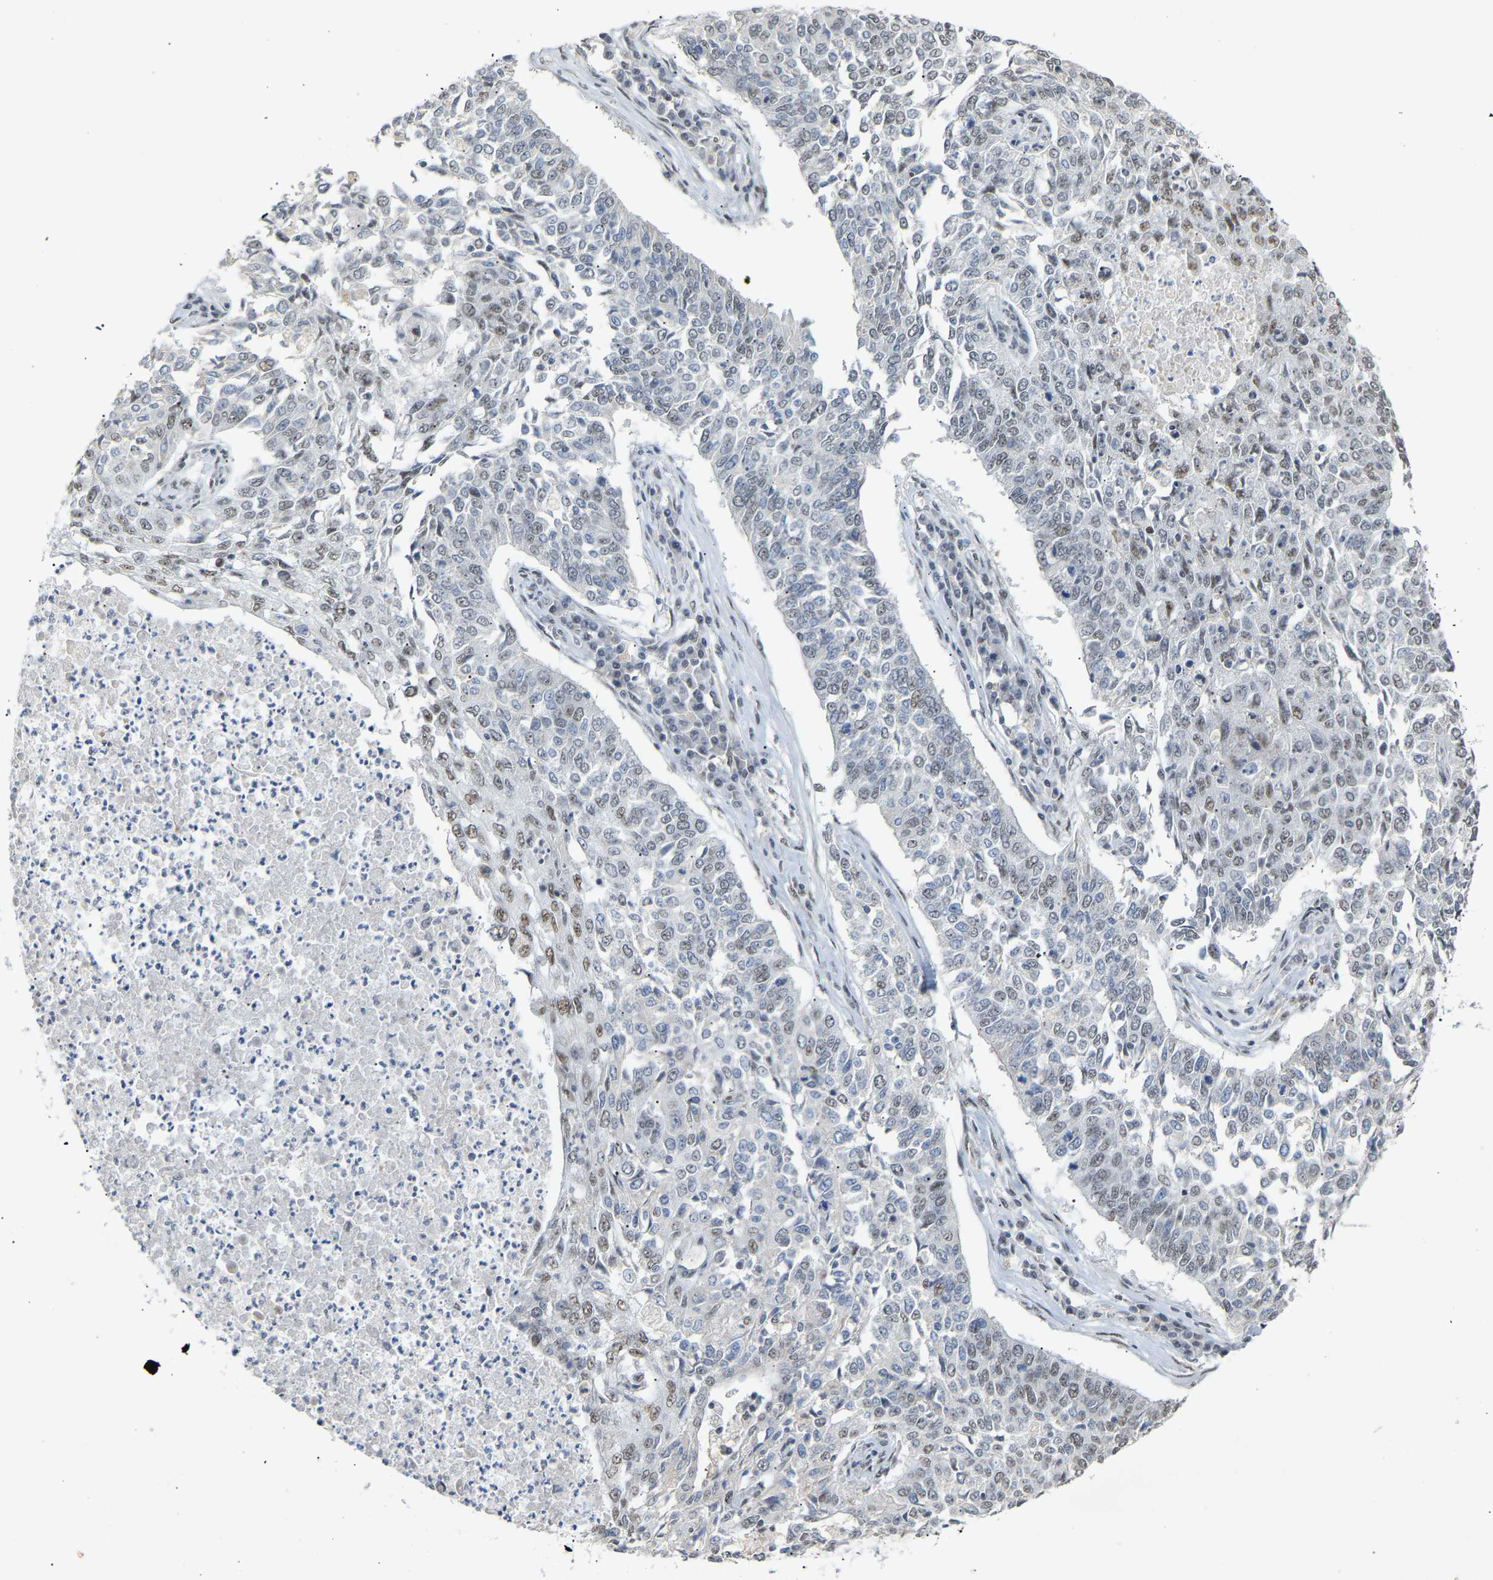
{"staining": {"intensity": "weak", "quantity": "<25%", "location": "nuclear"}, "tissue": "lung cancer", "cell_type": "Tumor cells", "image_type": "cancer", "snomed": [{"axis": "morphology", "description": "Normal tissue, NOS"}, {"axis": "morphology", "description": "Squamous cell carcinoma, NOS"}, {"axis": "topography", "description": "Cartilage tissue"}, {"axis": "topography", "description": "Bronchus"}, {"axis": "topography", "description": "Lung"}], "caption": "This micrograph is of lung cancer stained with IHC to label a protein in brown with the nuclei are counter-stained blue. There is no expression in tumor cells.", "gene": "NELFB", "patient": {"sex": "female", "age": 49}}